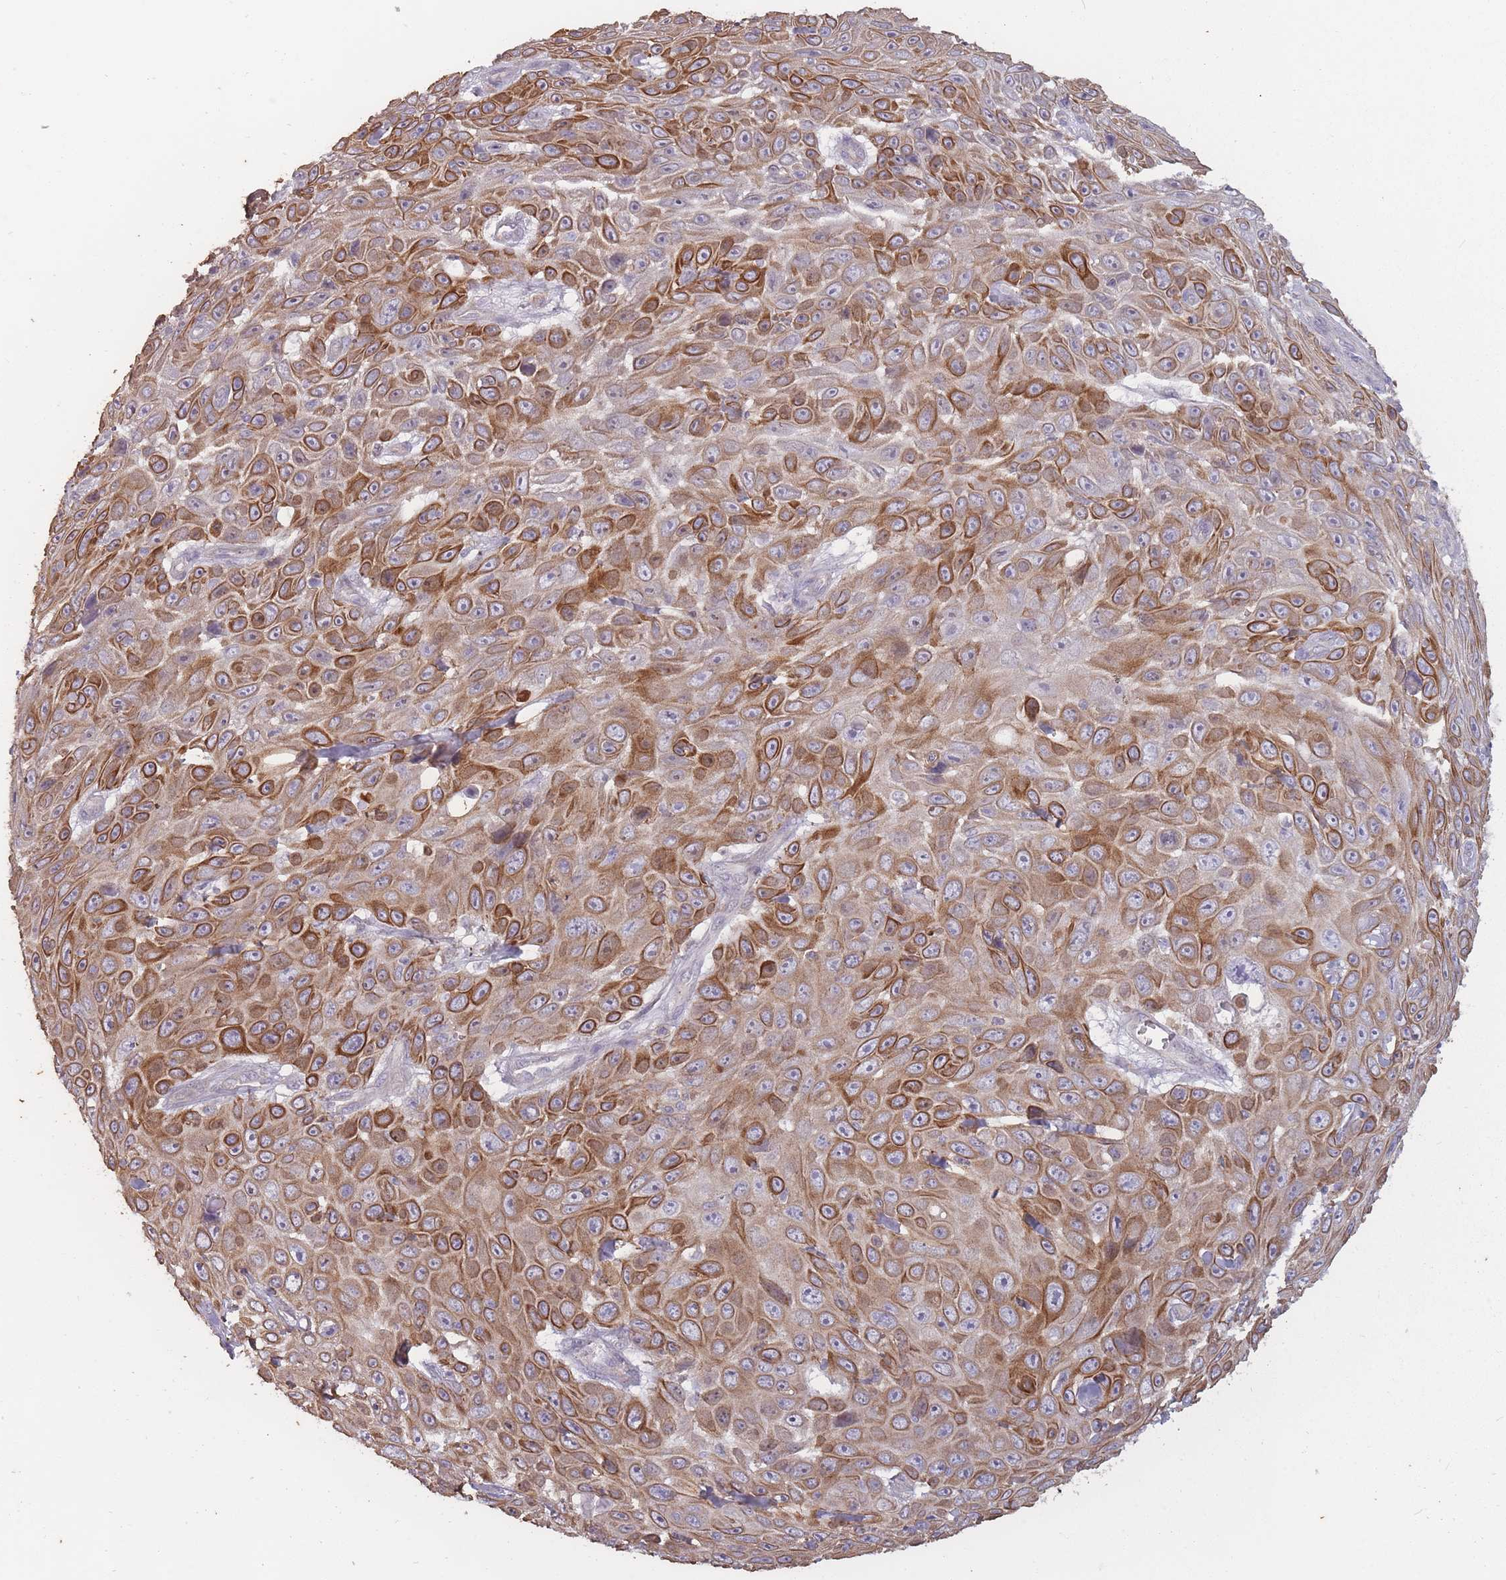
{"staining": {"intensity": "strong", "quantity": "25%-75%", "location": "cytoplasmic/membranous"}, "tissue": "skin cancer", "cell_type": "Tumor cells", "image_type": "cancer", "snomed": [{"axis": "morphology", "description": "Squamous cell carcinoma, NOS"}, {"axis": "topography", "description": "Skin"}], "caption": "Protein staining by immunohistochemistry (IHC) displays strong cytoplasmic/membranous expression in about 25%-75% of tumor cells in squamous cell carcinoma (skin). (Brightfield microscopy of DAB IHC at high magnification).", "gene": "TET3", "patient": {"sex": "male", "age": 82}}